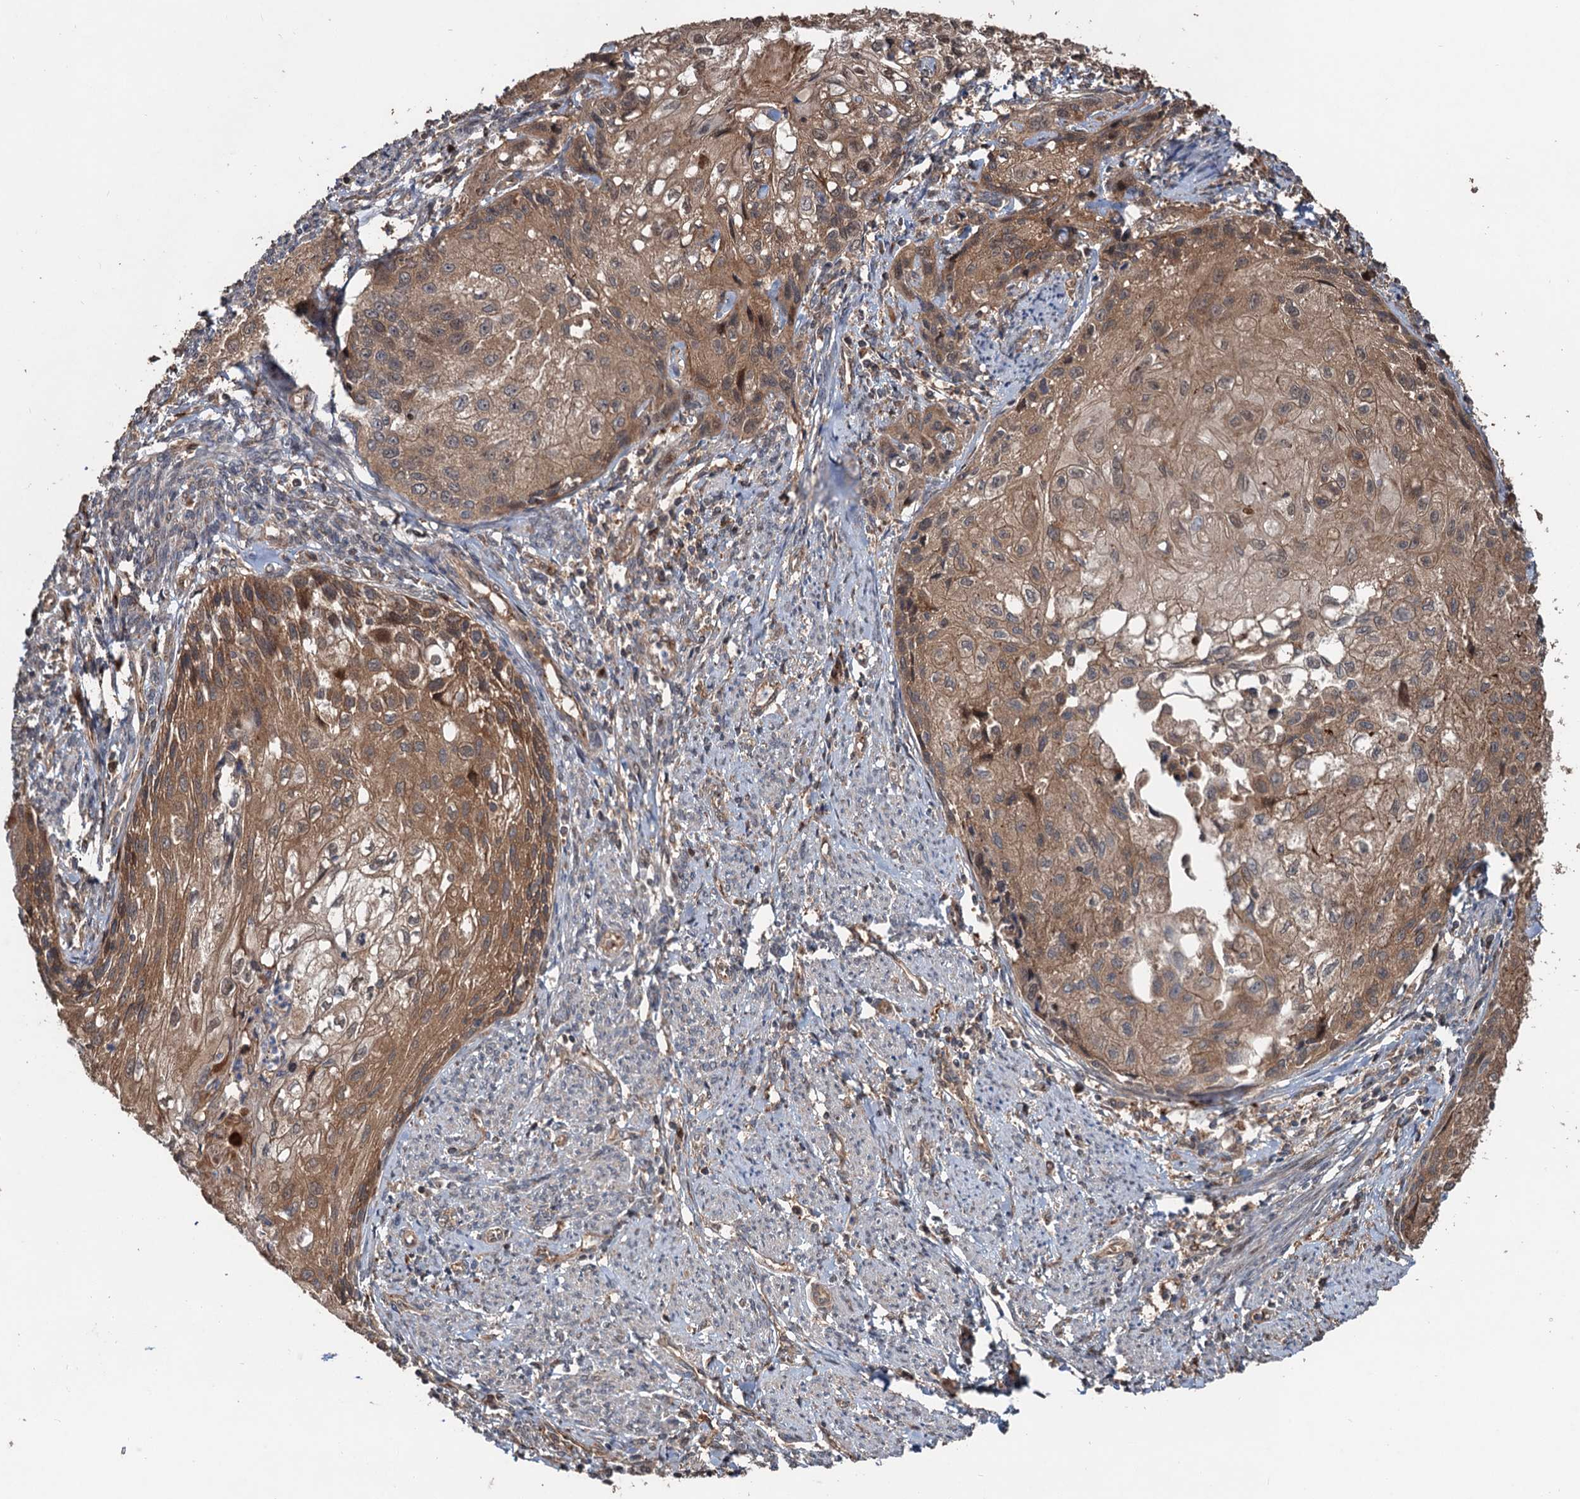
{"staining": {"intensity": "moderate", "quantity": ">75%", "location": "cytoplasmic/membranous"}, "tissue": "cervical cancer", "cell_type": "Tumor cells", "image_type": "cancer", "snomed": [{"axis": "morphology", "description": "Squamous cell carcinoma, NOS"}, {"axis": "topography", "description": "Cervix"}], "caption": "Moderate cytoplasmic/membranous protein expression is appreciated in approximately >75% of tumor cells in cervical cancer (squamous cell carcinoma). (Brightfield microscopy of DAB IHC at high magnification).", "gene": "DEXI", "patient": {"sex": "female", "age": 67}}